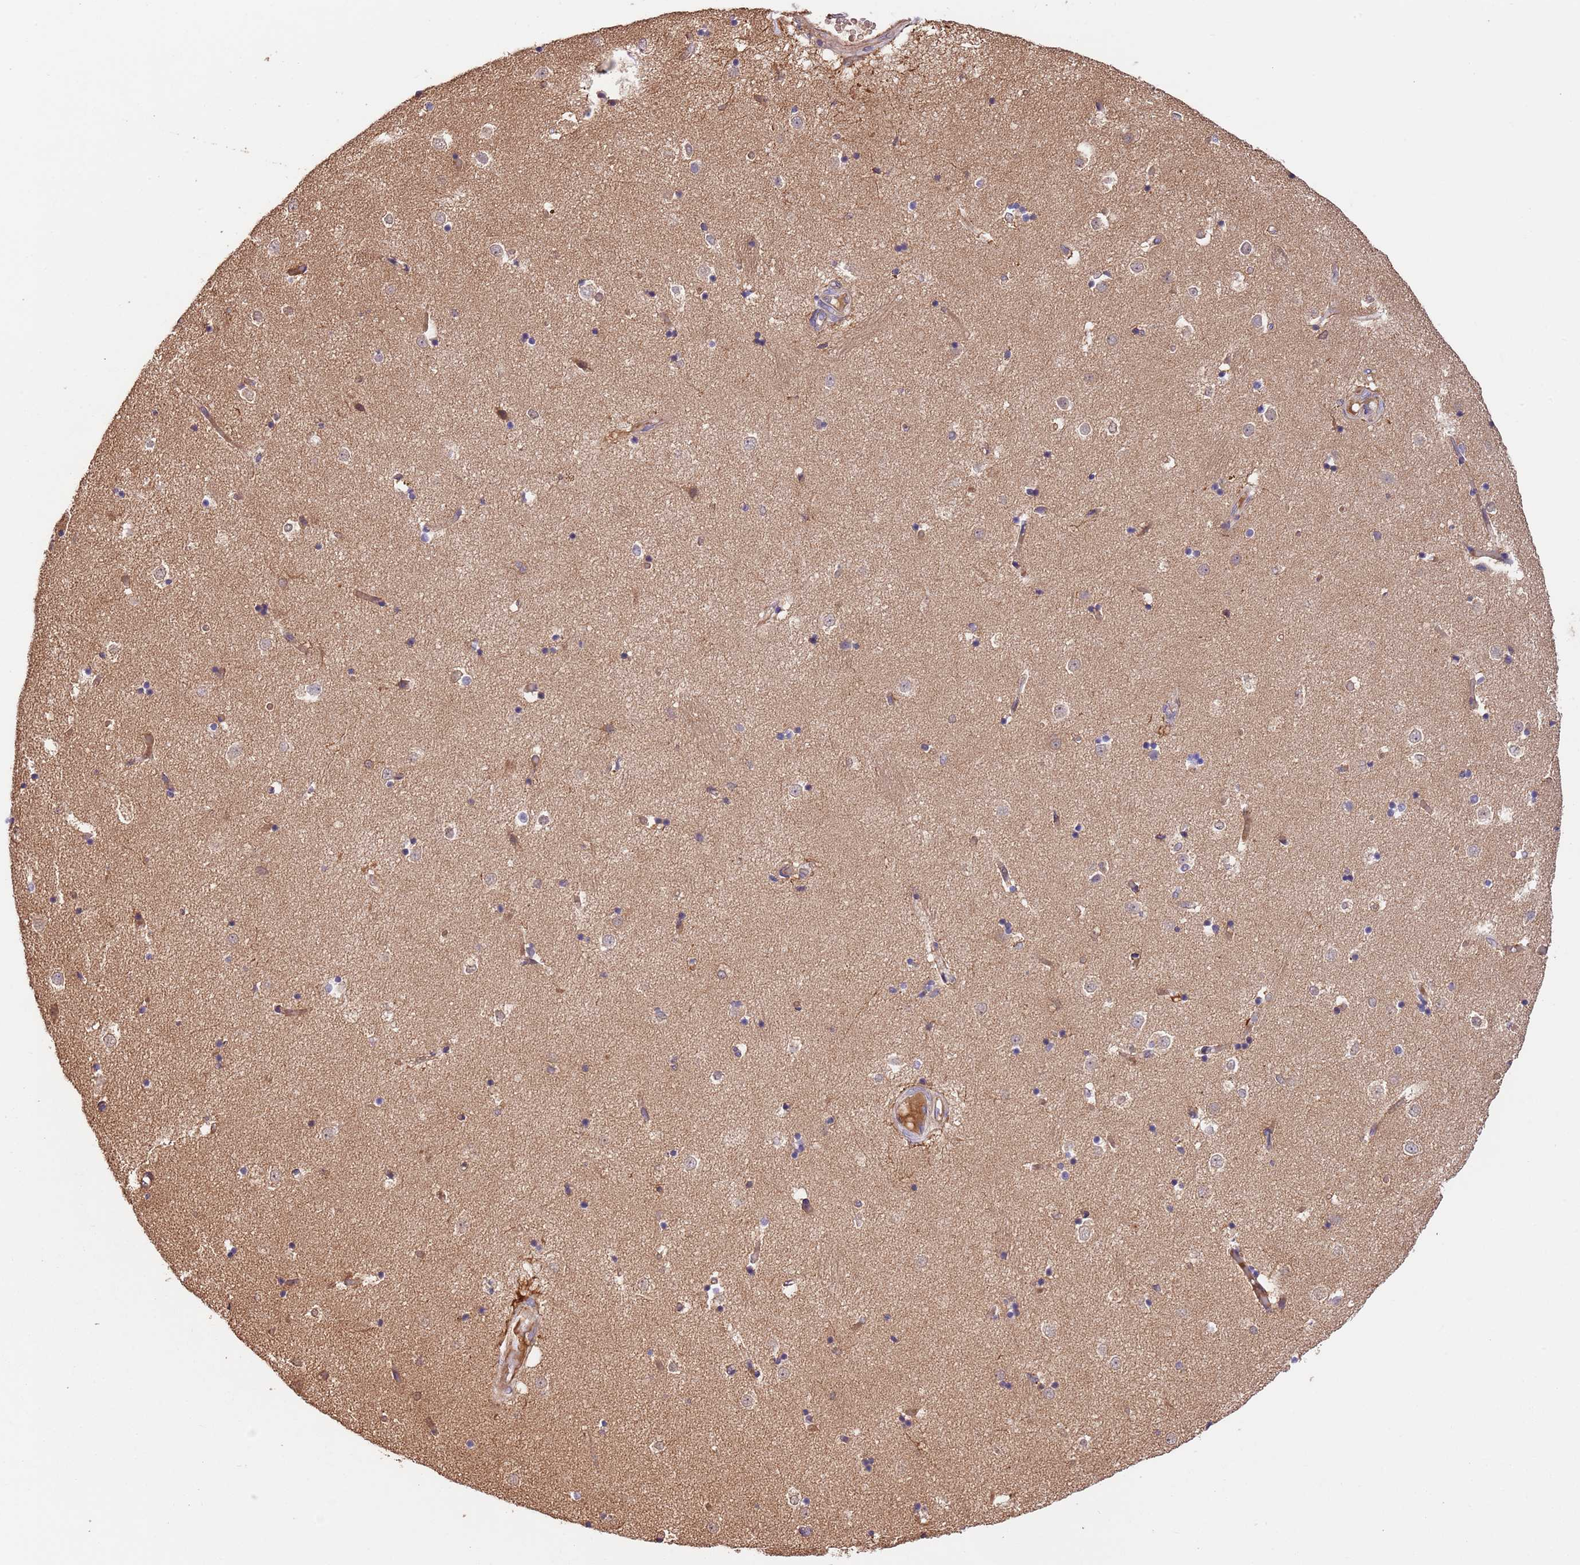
{"staining": {"intensity": "negative", "quantity": "none", "location": "none"}, "tissue": "caudate", "cell_type": "Glial cells", "image_type": "normal", "snomed": [{"axis": "morphology", "description": "Normal tissue, NOS"}, {"axis": "topography", "description": "Lateral ventricle wall"}], "caption": "This is an immunohistochemistry (IHC) histopathology image of normal human caudate. There is no positivity in glial cells.", "gene": "FAM89B", "patient": {"sex": "female", "age": 52}}